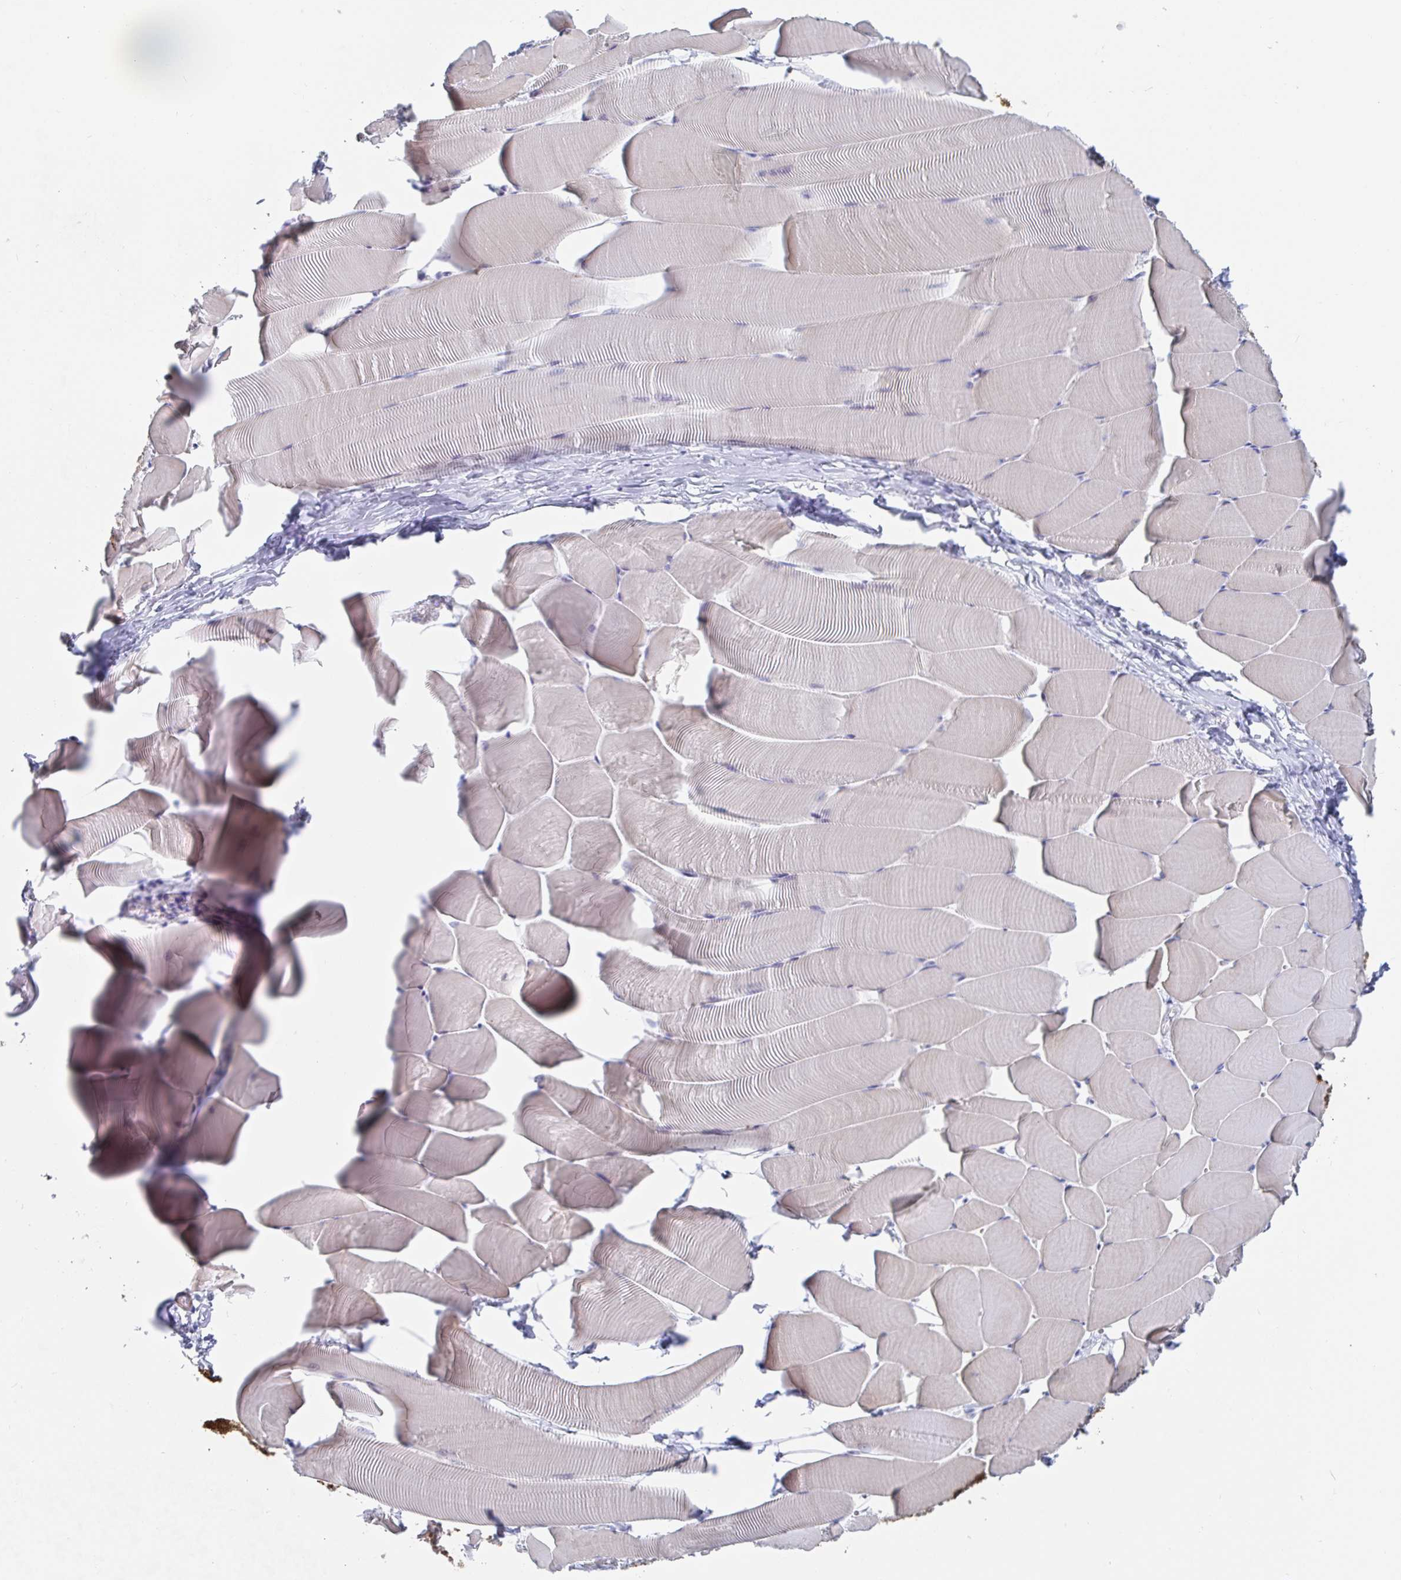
{"staining": {"intensity": "negative", "quantity": "none", "location": "none"}, "tissue": "skeletal muscle", "cell_type": "Myocytes", "image_type": "normal", "snomed": [{"axis": "morphology", "description": "Normal tissue, NOS"}, {"axis": "topography", "description": "Skeletal muscle"}], "caption": "A high-resolution image shows immunohistochemistry staining of unremarkable skeletal muscle, which shows no significant expression in myocytes.", "gene": "PACSIN1", "patient": {"sex": "male", "age": 25}}